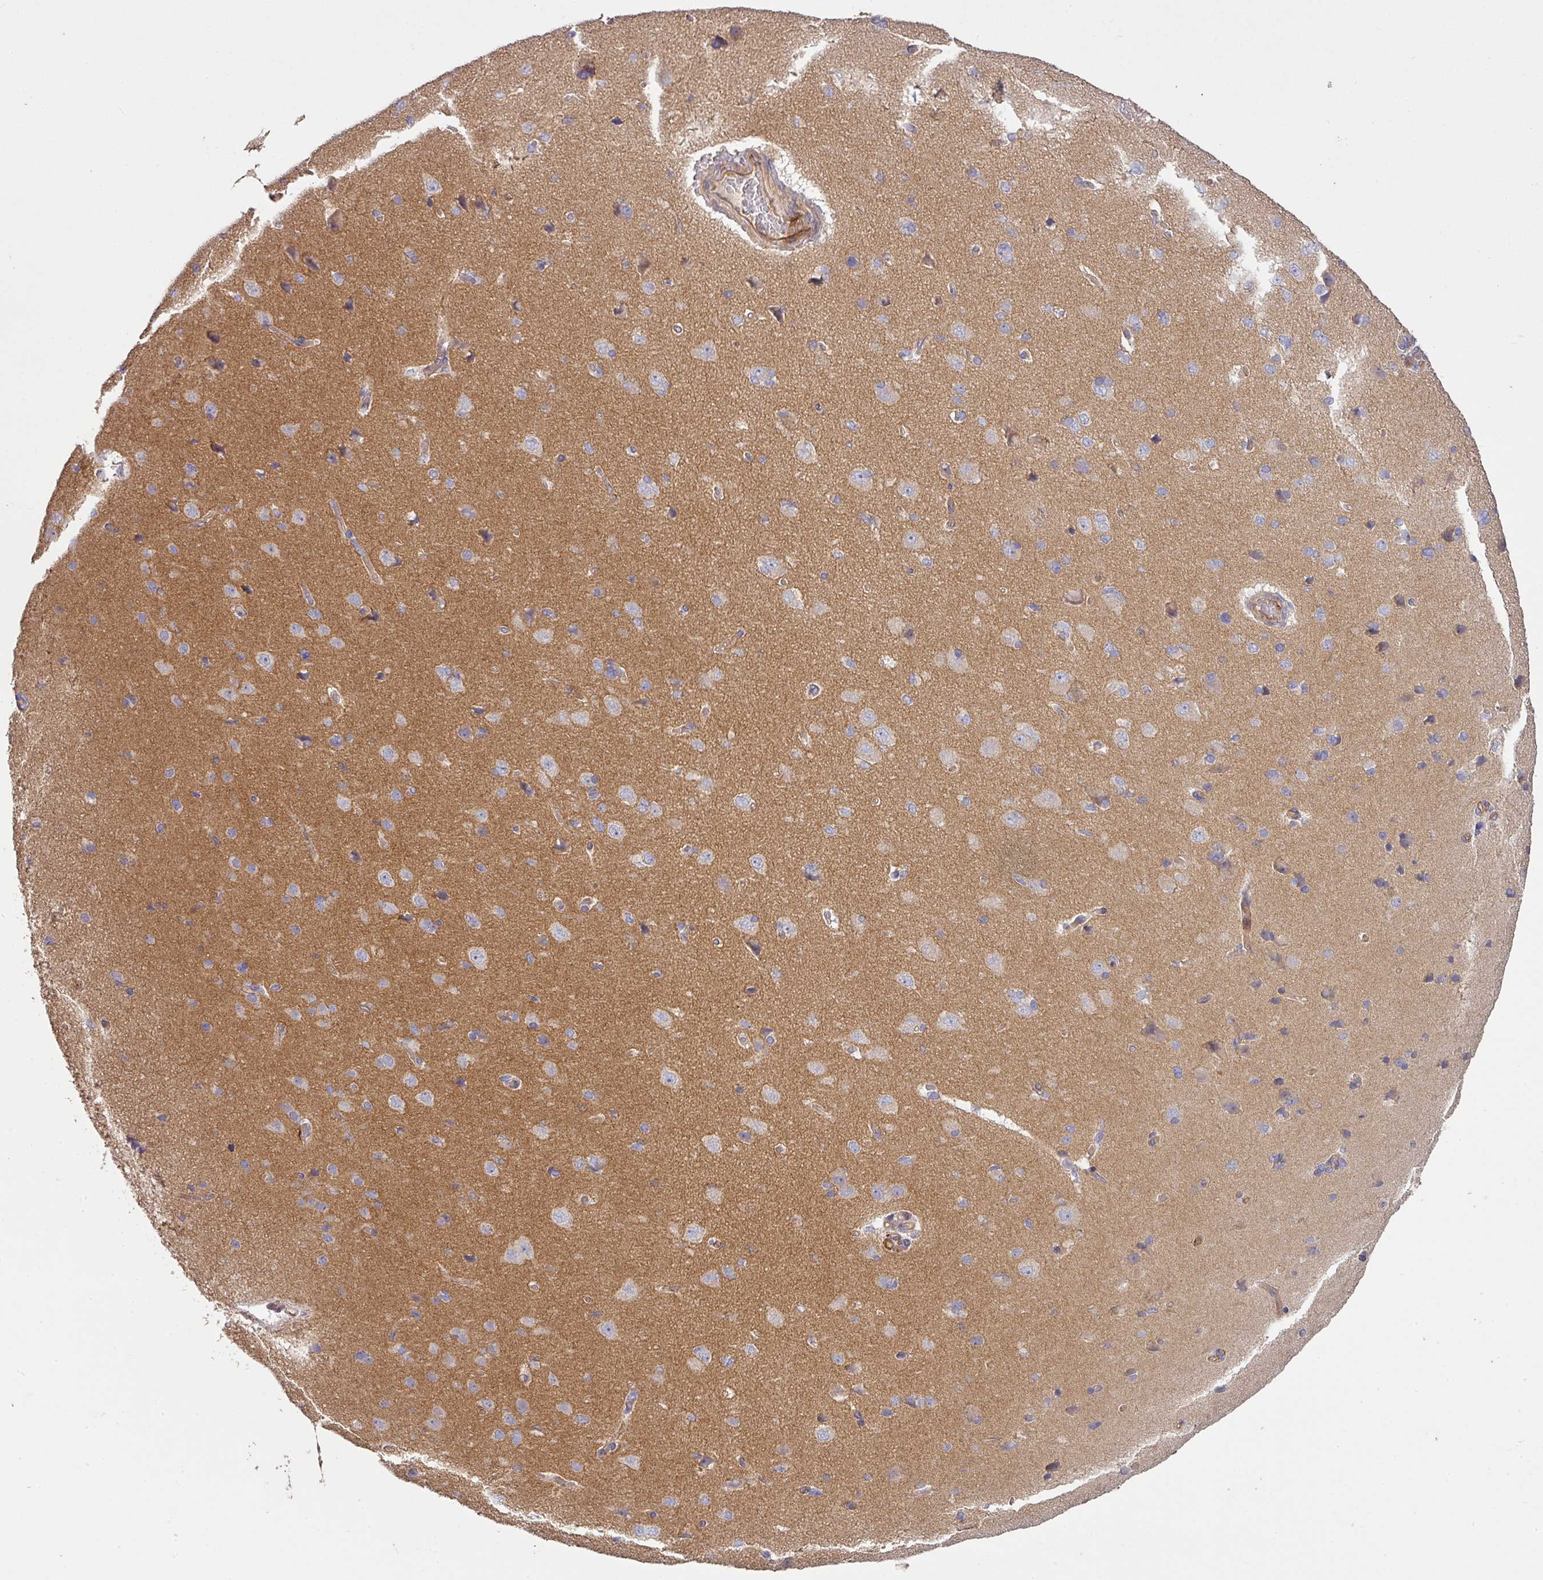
{"staining": {"intensity": "moderate", "quantity": "<25%", "location": "cytoplasmic/membranous"}, "tissue": "cerebral cortex", "cell_type": "Endothelial cells", "image_type": "normal", "snomed": [{"axis": "morphology", "description": "Normal tissue, NOS"}, {"axis": "topography", "description": "Cerebral cortex"}], "caption": "Endothelial cells exhibit low levels of moderate cytoplasmic/membranous expression in about <25% of cells in unremarkable cerebral cortex. (IHC, brightfield microscopy, high magnification).", "gene": "PCDH1", "patient": {"sex": "male", "age": 62}}